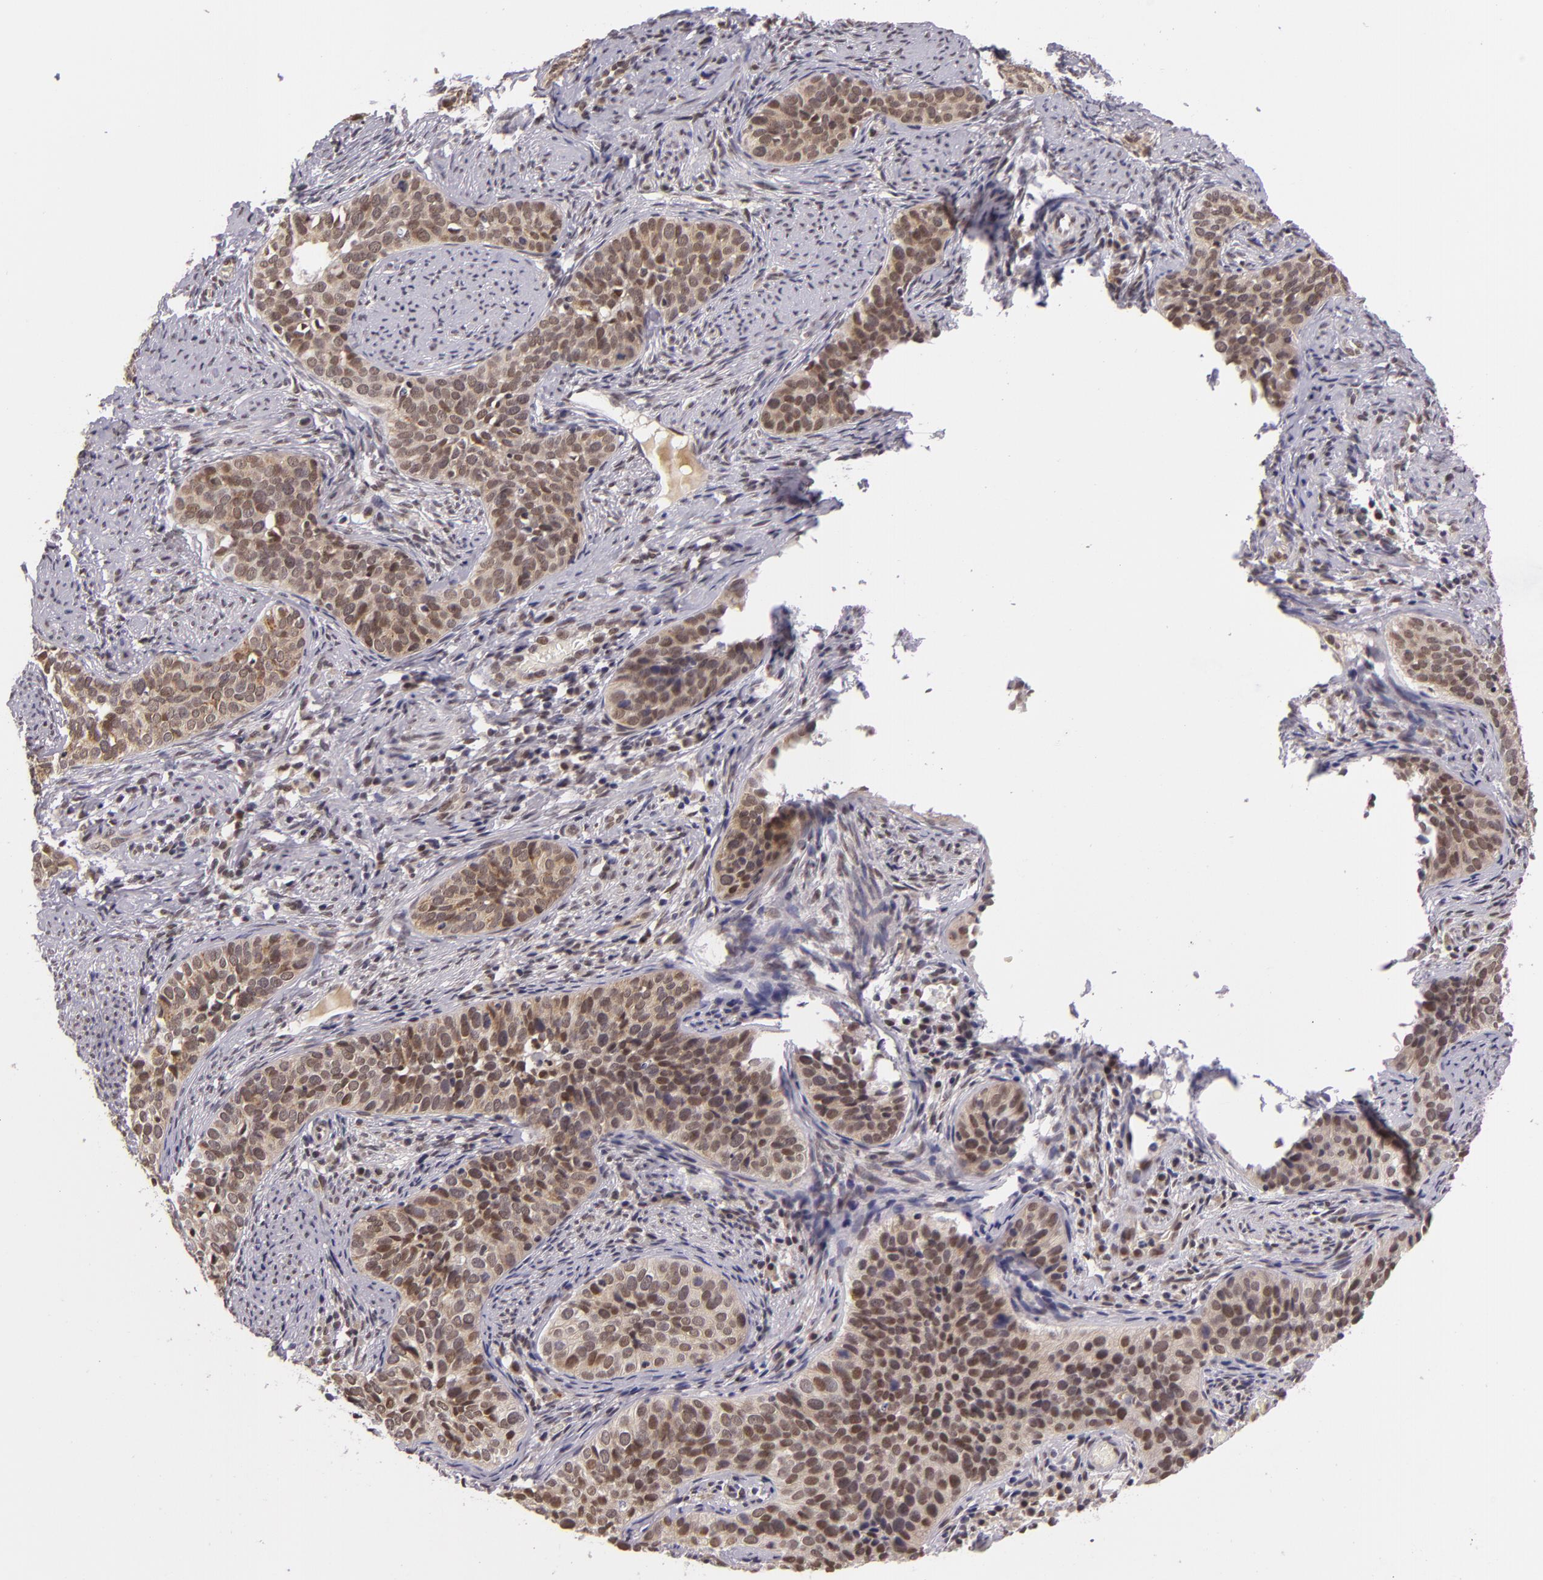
{"staining": {"intensity": "moderate", "quantity": "25%-75%", "location": "cytoplasmic/membranous,nuclear"}, "tissue": "cervical cancer", "cell_type": "Tumor cells", "image_type": "cancer", "snomed": [{"axis": "morphology", "description": "Squamous cell carcinoma, NOS"}, {"axis": "topography", "description": "Cervix"}], "caption": "Immunohistochemical staining of human squamous cell carcinoma (cervical) displays medium levels of moderate cytoplasmic/membranous and nuclear protein expression in about 25%-75% of tumor cells. Using DAB (brown) and hematoxylin (blue) stains, captured at high magnification using brightfield microscopy.", "gene": "ALX1", "patient": {"sex": "female", "age": 31}}